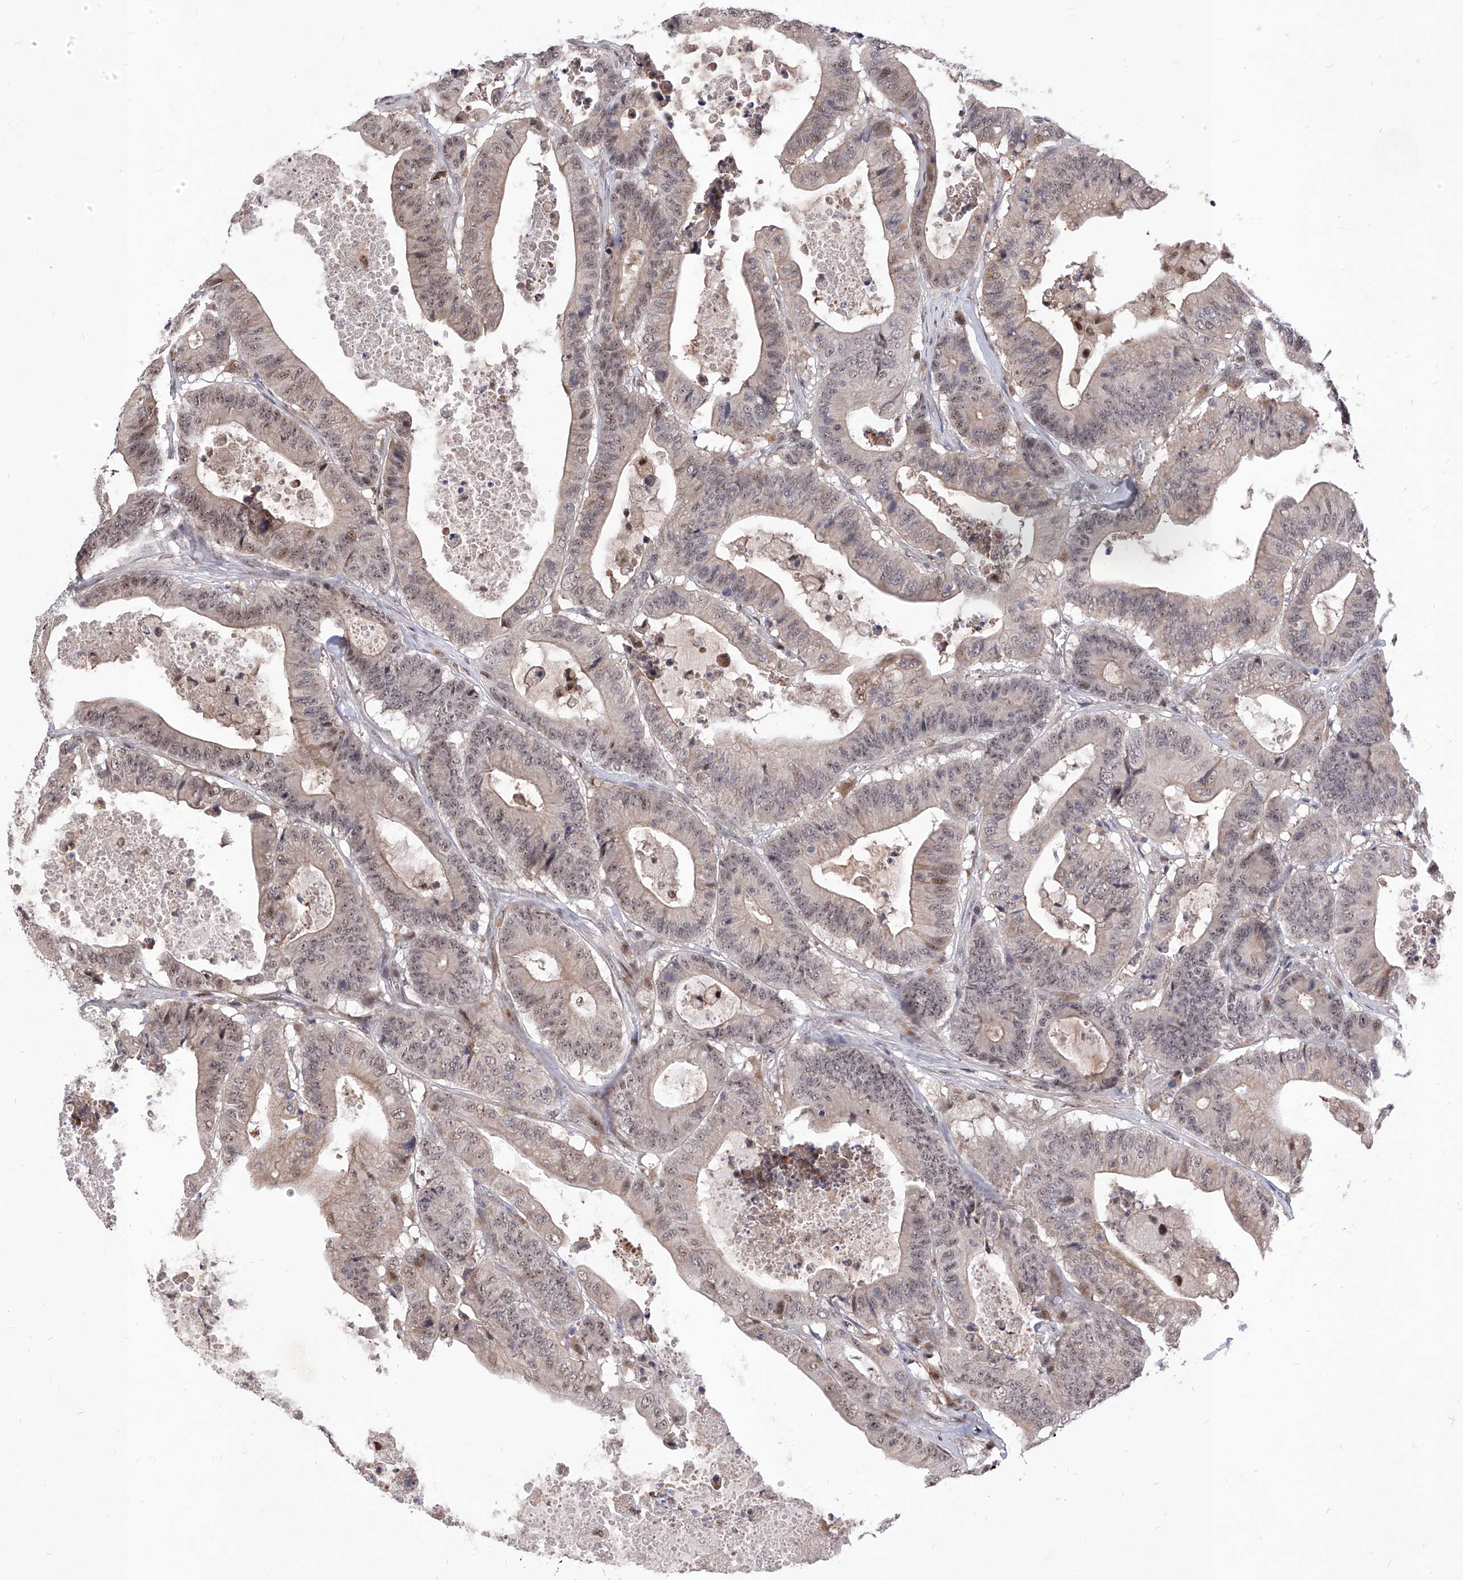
{"staining": {"intensity": "weak", "quantity": "25%-75%", "location": "nuclear"}, "tissue": "colorectal cancer", "cell_type": "Tumor cells", "image_type": "cancer", "snomed": [{"axis": "morphology", "description": "Adenocarcinoma, NOS"}, {"axis": "topography", "description": "Colon"}], "caption": "Protein expression analysis of colorectal cancer (adenocarcinoma) displays weak nuclear staining in about 25%-75% of tumor cells. (DAB (3,3'-diaminobenzidine) IHC with brightfield microscopy, high magnification).", "gene": "LGR4", "patient": {"sex": "female", "age": 84}}